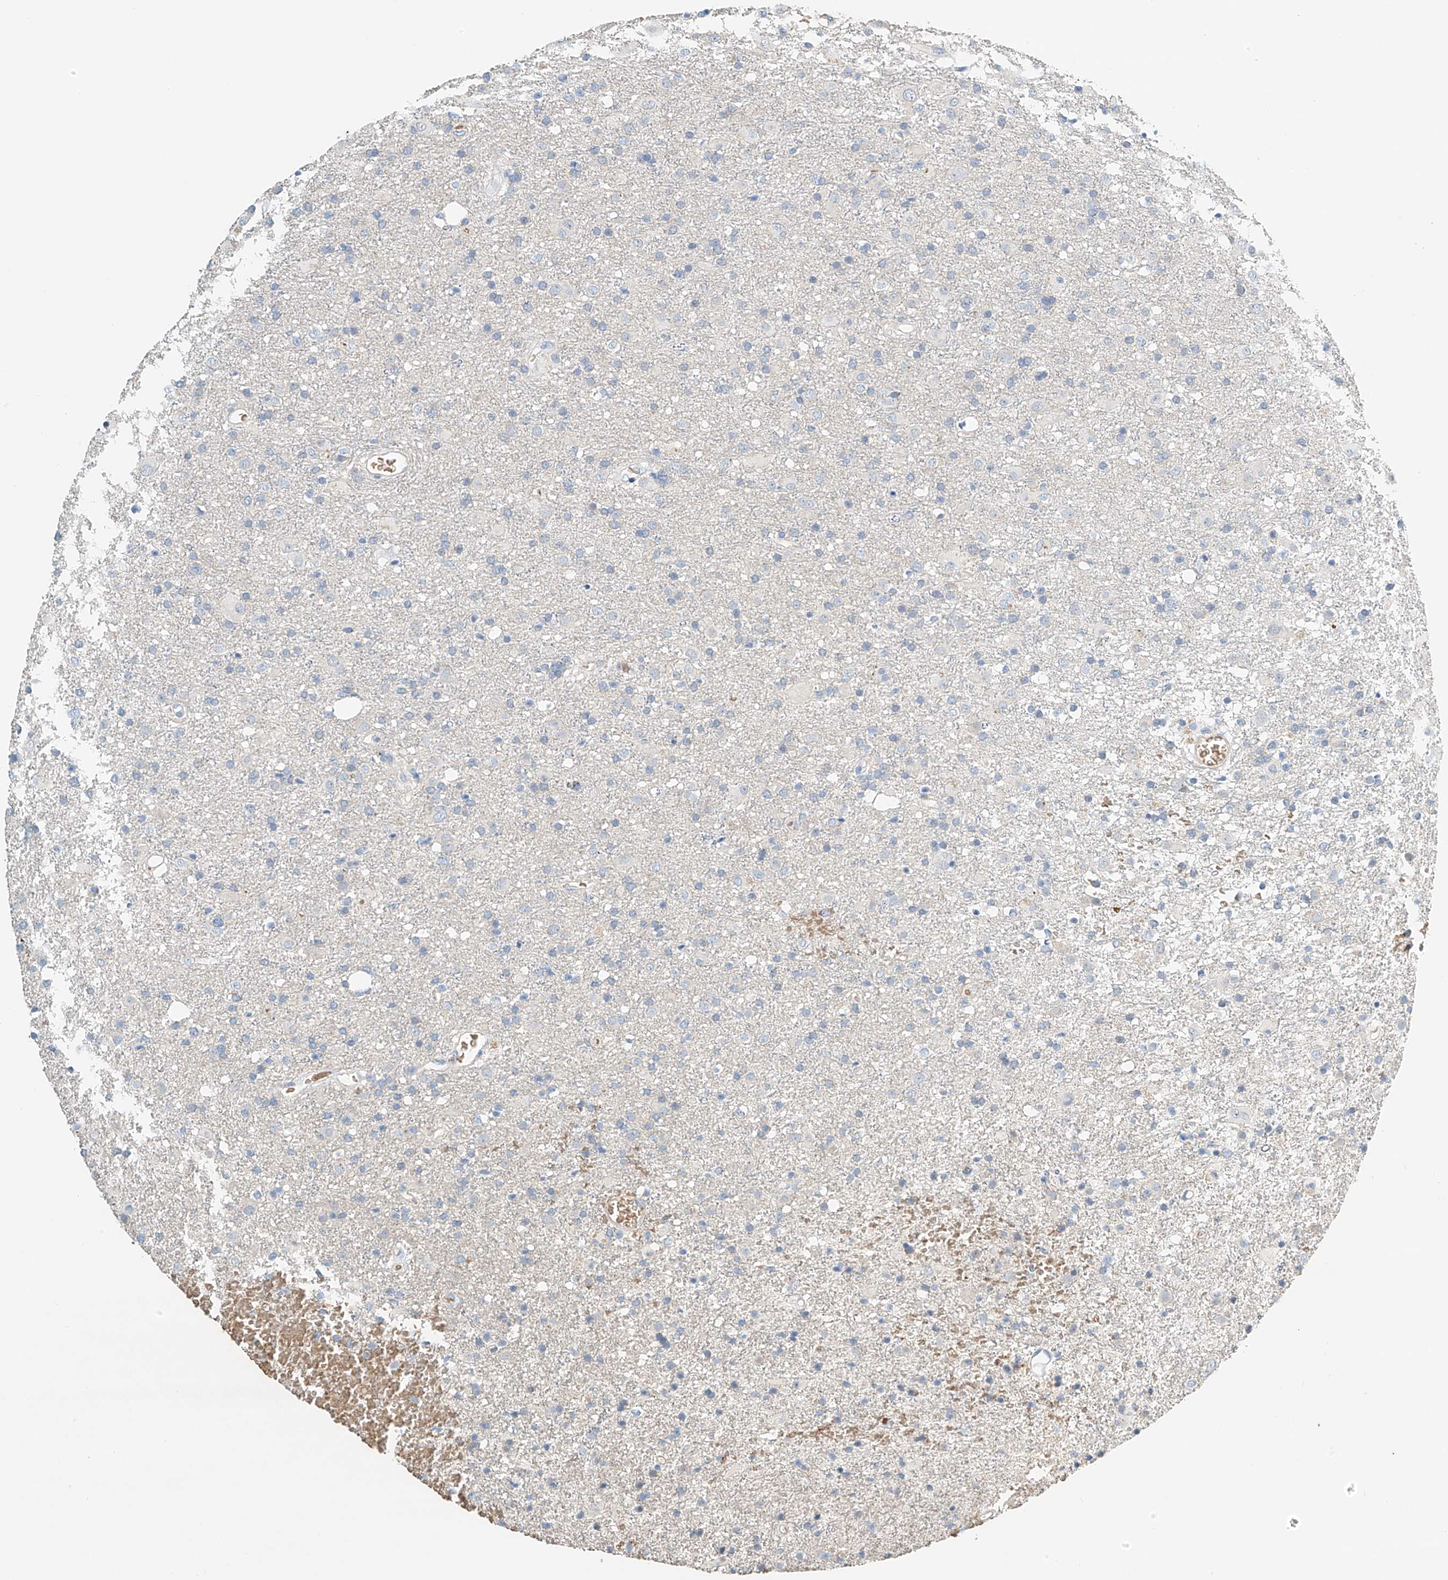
{"staining": {"intensity": "negative", "quantity": "none", "location": "none"}, "tissue": "glioma", "cell_type": "Tumor cells", "image_type": "cancer", "snomed": [{"axis": "morphology", "description": "Glioma, malignant, Low grade"}, {"axis": "topography", "description": "Brain"}], "caption": "Low-grade glioma (malignant) was stained to show a protein in brown. There is no significant expression in tumor cells. The staining was performed using DAB (3,3'-diaminobenzidine) to visualize the protein expression in brown, while the nuclei were stained in blue with hematoxylin (Magnification: 20x).", "gene": "RCAN3", "patient": {"sex": "male", "age": 65}}